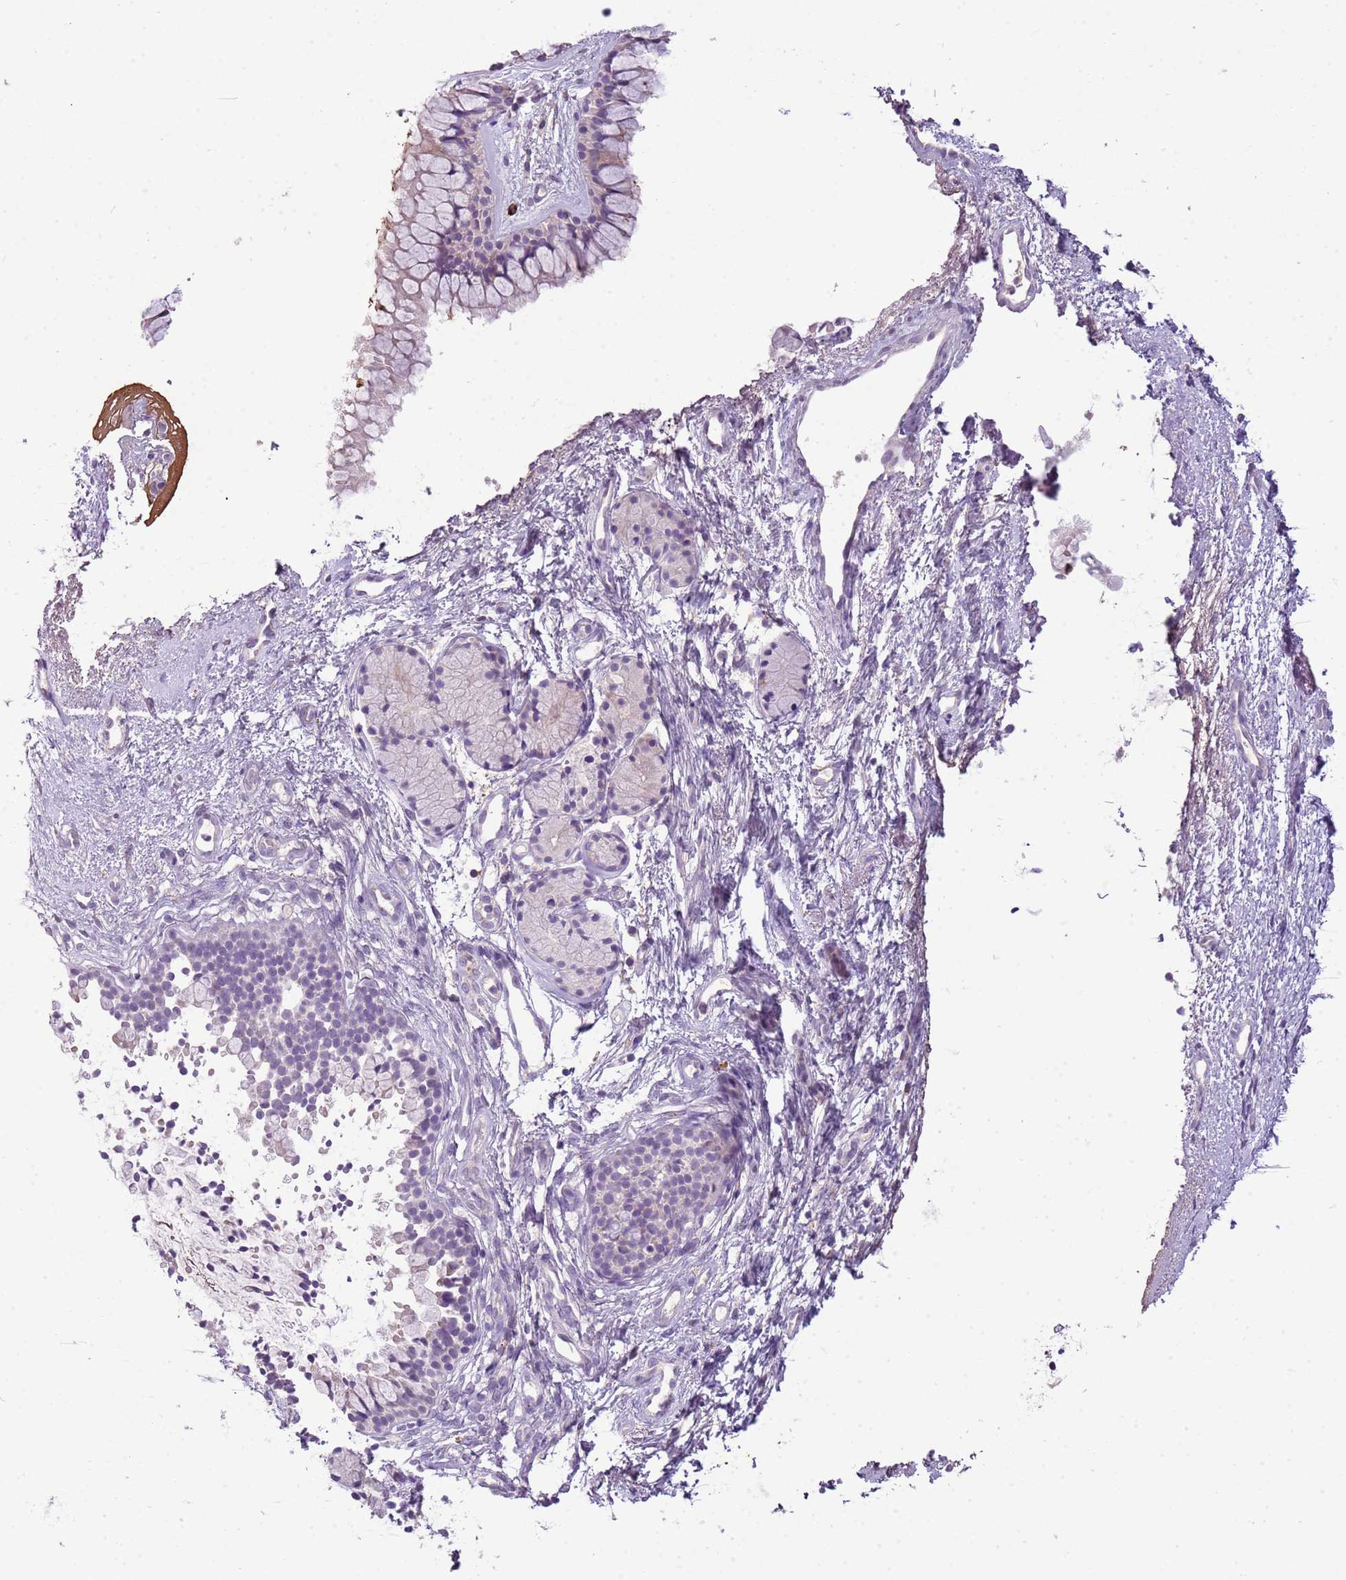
{"staining": {"intensity": "weak", "quantity": "<25%", "location": "cytoplasmic/membranous"}, "tissue": "nasopharynx", "cell_type": "Respiratory epithelial cells", "image_type": "normal", "snomed": [{"axis": "morphology", "description": "Normal tissue, NOS"}, {"axis": "topography", "description": "Nasopharynx"}], "caption": "Respiratory epithelial cells show no significant protein staining in normal nasopharynx. Brightfield microscopy of immunohistochemistry (IHC) stained with DAB (brown) and hematoxylin (blue), captured at high magnification.", "gene": "SCAMP5", "patient": {"sex": "male", "age": 82}}